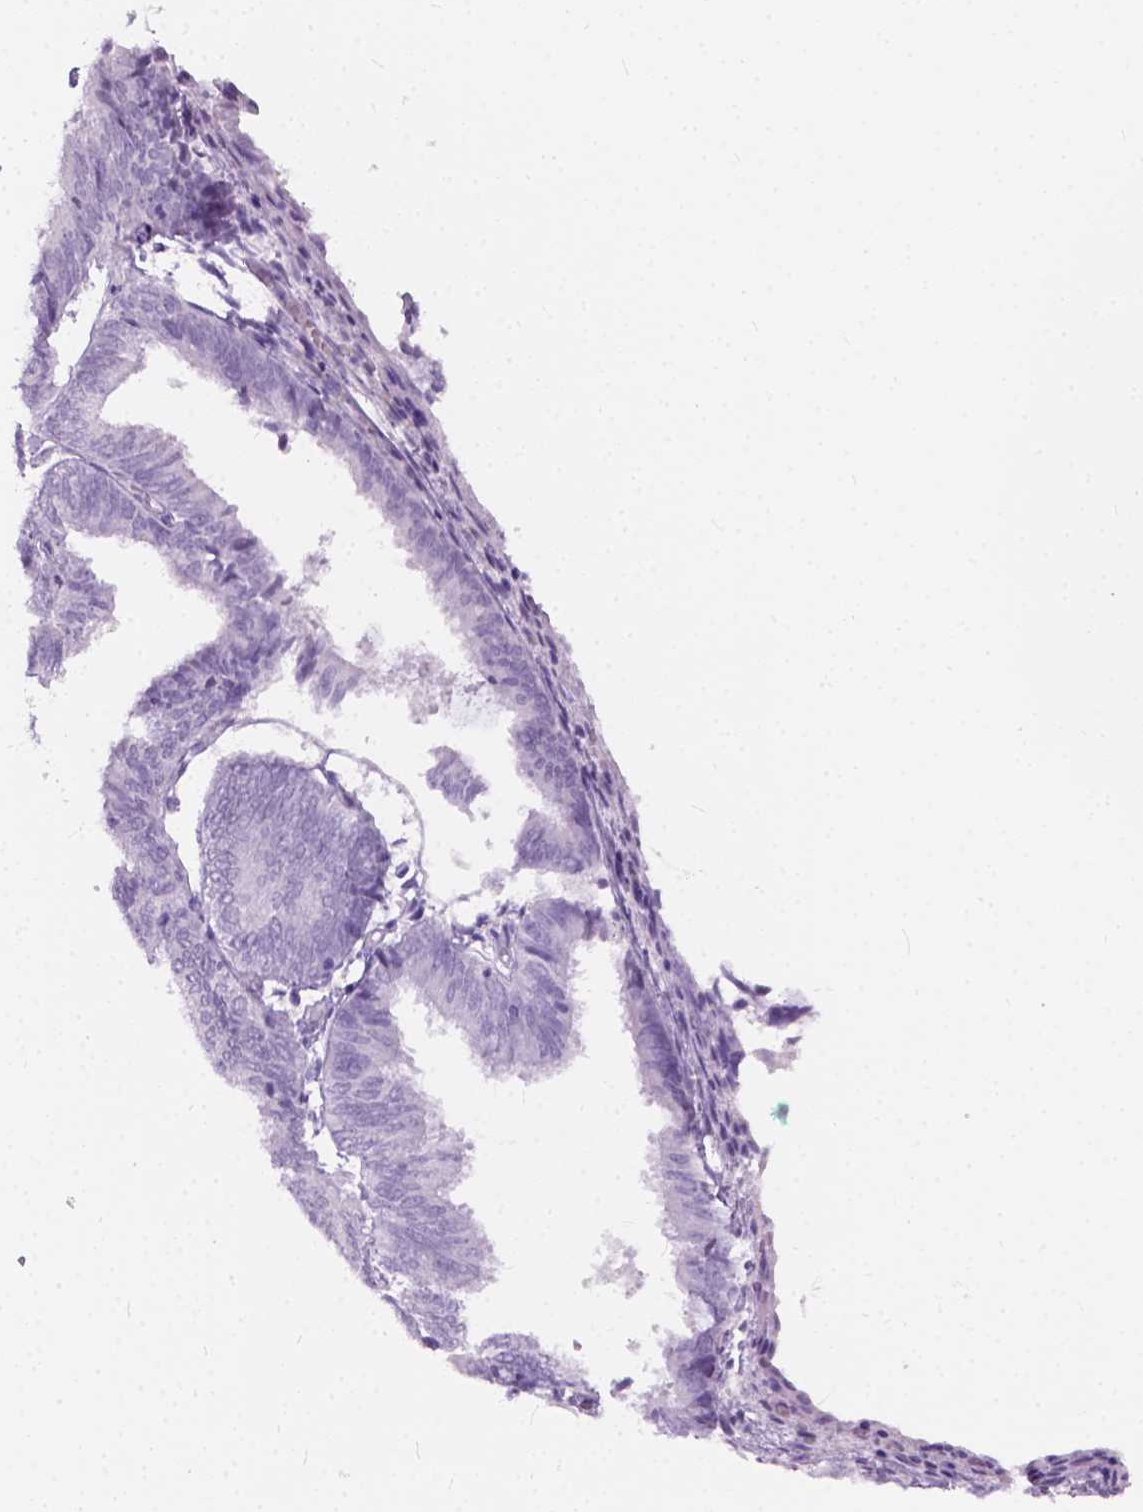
{"staining": {"intensity": "negative", "quantity": "none", "location": "none"}, "tissue": "endometrium", "cell_type": "Cells in endometrial stroma", "image_type": "normal", "snomed": [{"axis": "morphology", "description": "Normal tissue, NOS"}, {"axis": "topography", "description": "Endometrium"}], "caption": "Endometrium stained for a protein using immunohistochemistry demonstrates no staining cells in endometrial stroma.", "gene": "AXDND1", "patient": {"sex": "female", "age": 50}}